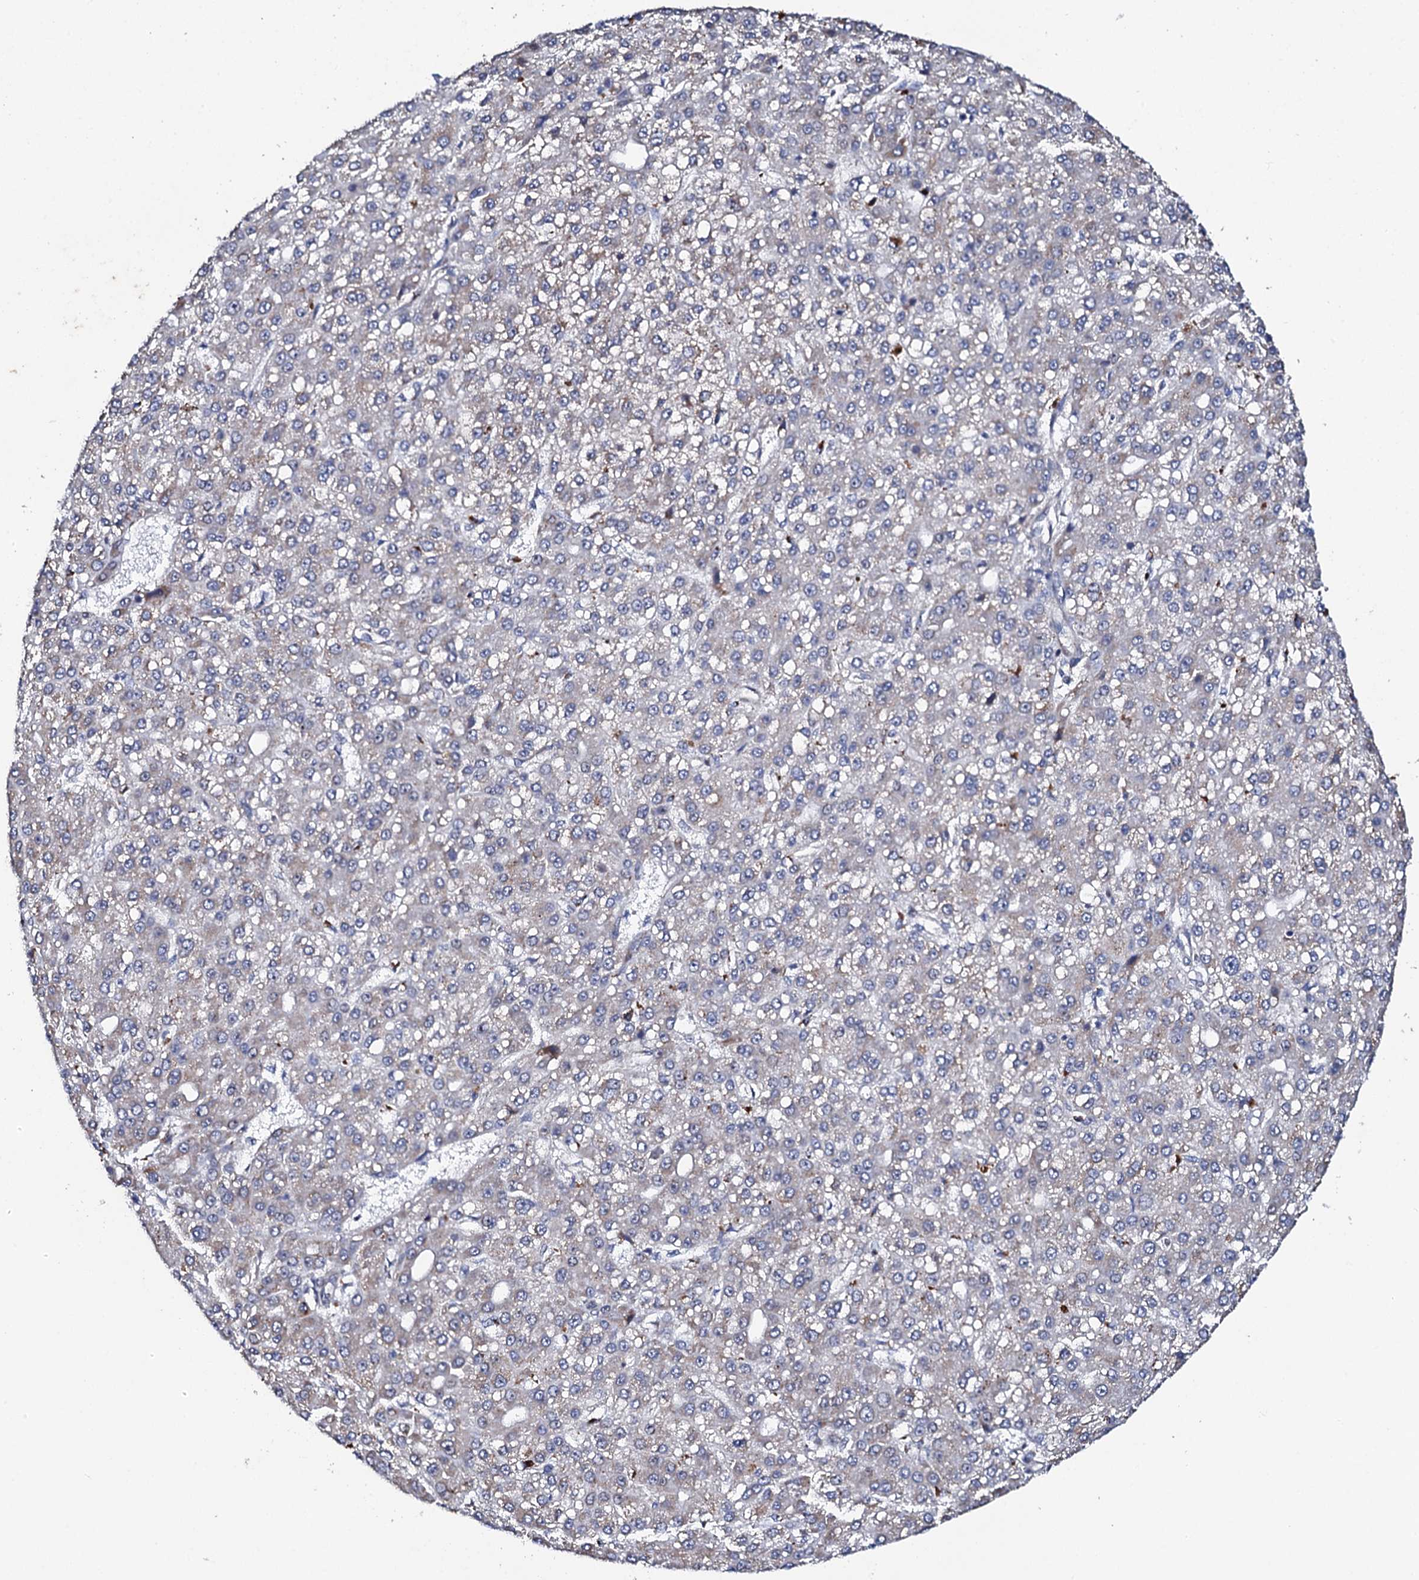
{"staining": {"intensity": "negative", "quantity": "none", "location": "none"}, "tissue": "liver cancer", "cell_type": "Tumor cells", "image_type": "cancer", "snomed": [{"axis": "morphology", "description": "Carcinoma, Hepatocellular, NOS"}, {"axis": "topography", "description": "Liver"}], "caption": "High power microscopy micrograph of an IHC micrograph of liver hepatocellular carcinoma, revealing no significant staining in tumor cells.", "gene": "GTPBP4", "patient": {"sex": "male", "age": 67}}